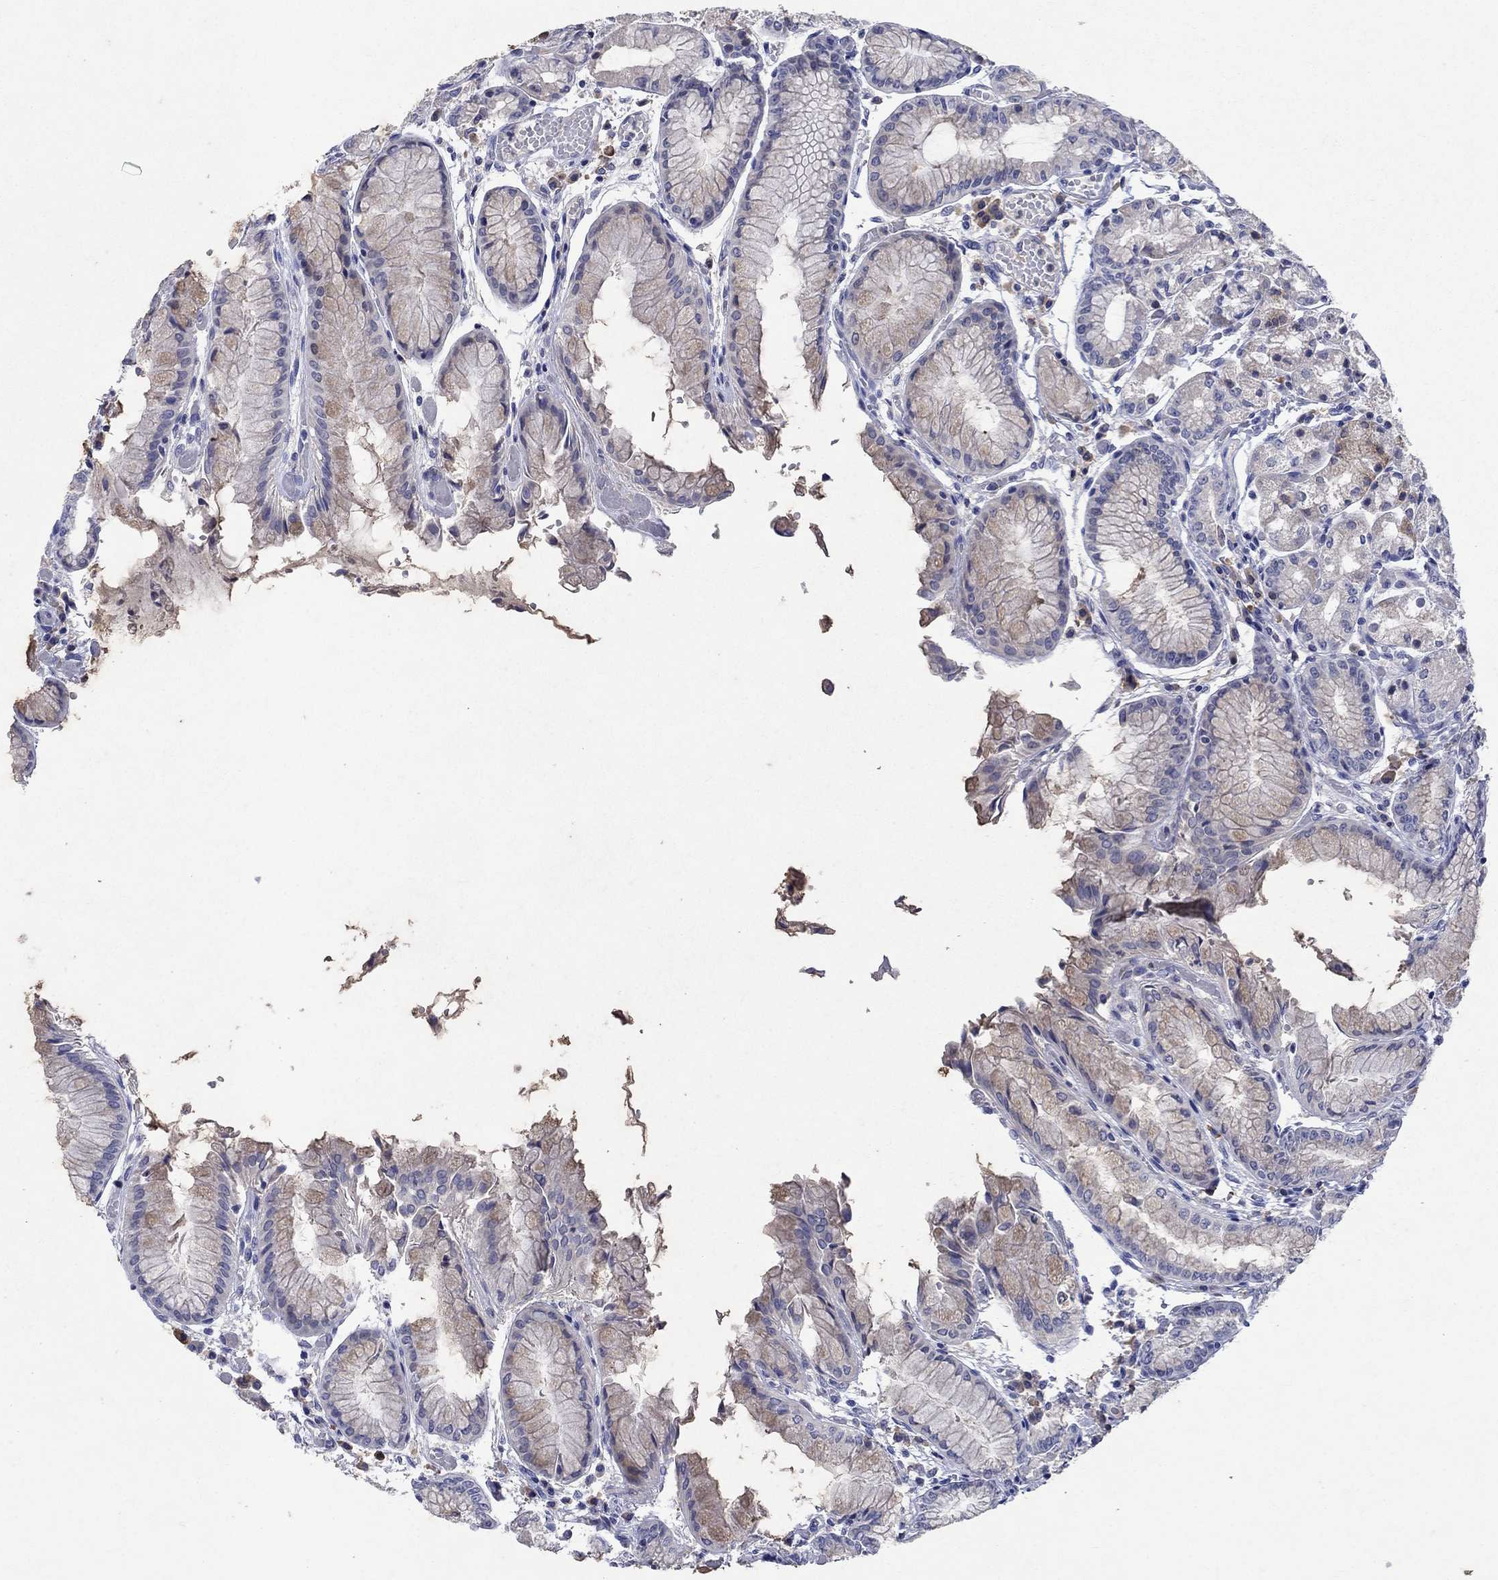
{"staining": {"intensity": "weak", "quantity": "<25%", "location": "cytoplasmic/membranous"}, "tissue": "stomach", "cell_type": "Glandular cells", "image_type": "normal", "snomed": [{"axis": "morphology", "description": "Normal tissue, NOS"}, {"axis": "topography", "description": "Stomach, upper"}], "caption": "IHC image of unremarkable human stomach stained for a protein (brown), which exhibits no staining in glandular cells.", "gene": "SULT2B1", "patient": {"sex": "male", "age": 72}}